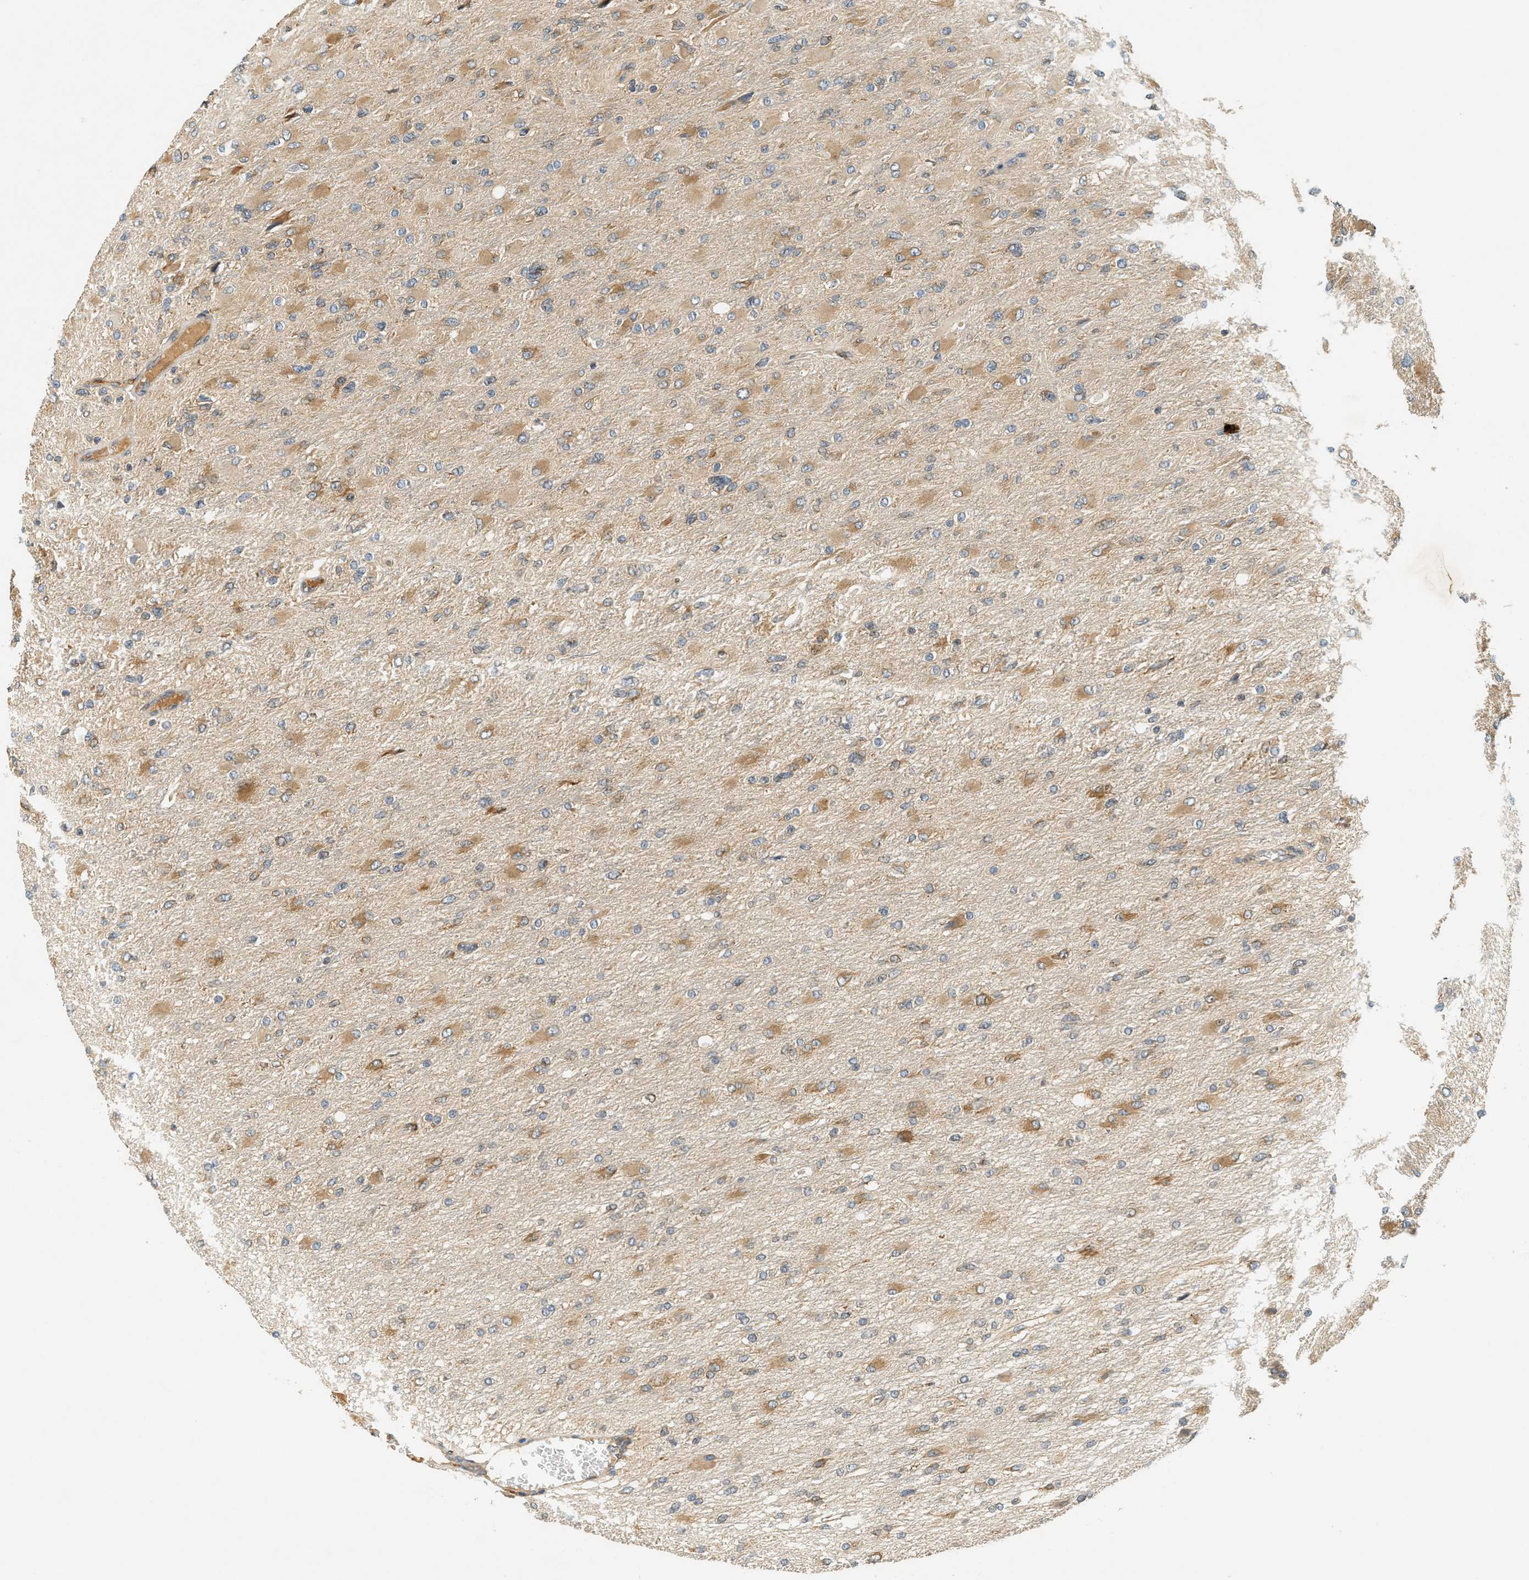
{"staining": {"intensity": "moderate", "quantity": "25%-75%", "location": "cytoplasmic/membranous"}, "tissue": "glioma", "cell_type": "Tumor cells", "image_type": "cancer", "snomed": [{"axis": "morphology", "description": "Glioma, malignant, High grade"}, {"axis": "topography", "description": "Cerebral cortex"}], "caption": "High-grade glioma (malignant) stained for a protein demonstrates moderate cytoplasmic/membranous positivity in tumor cells.", "gene": "PDK1", "patient": {"sex": "female", "age": 36}}